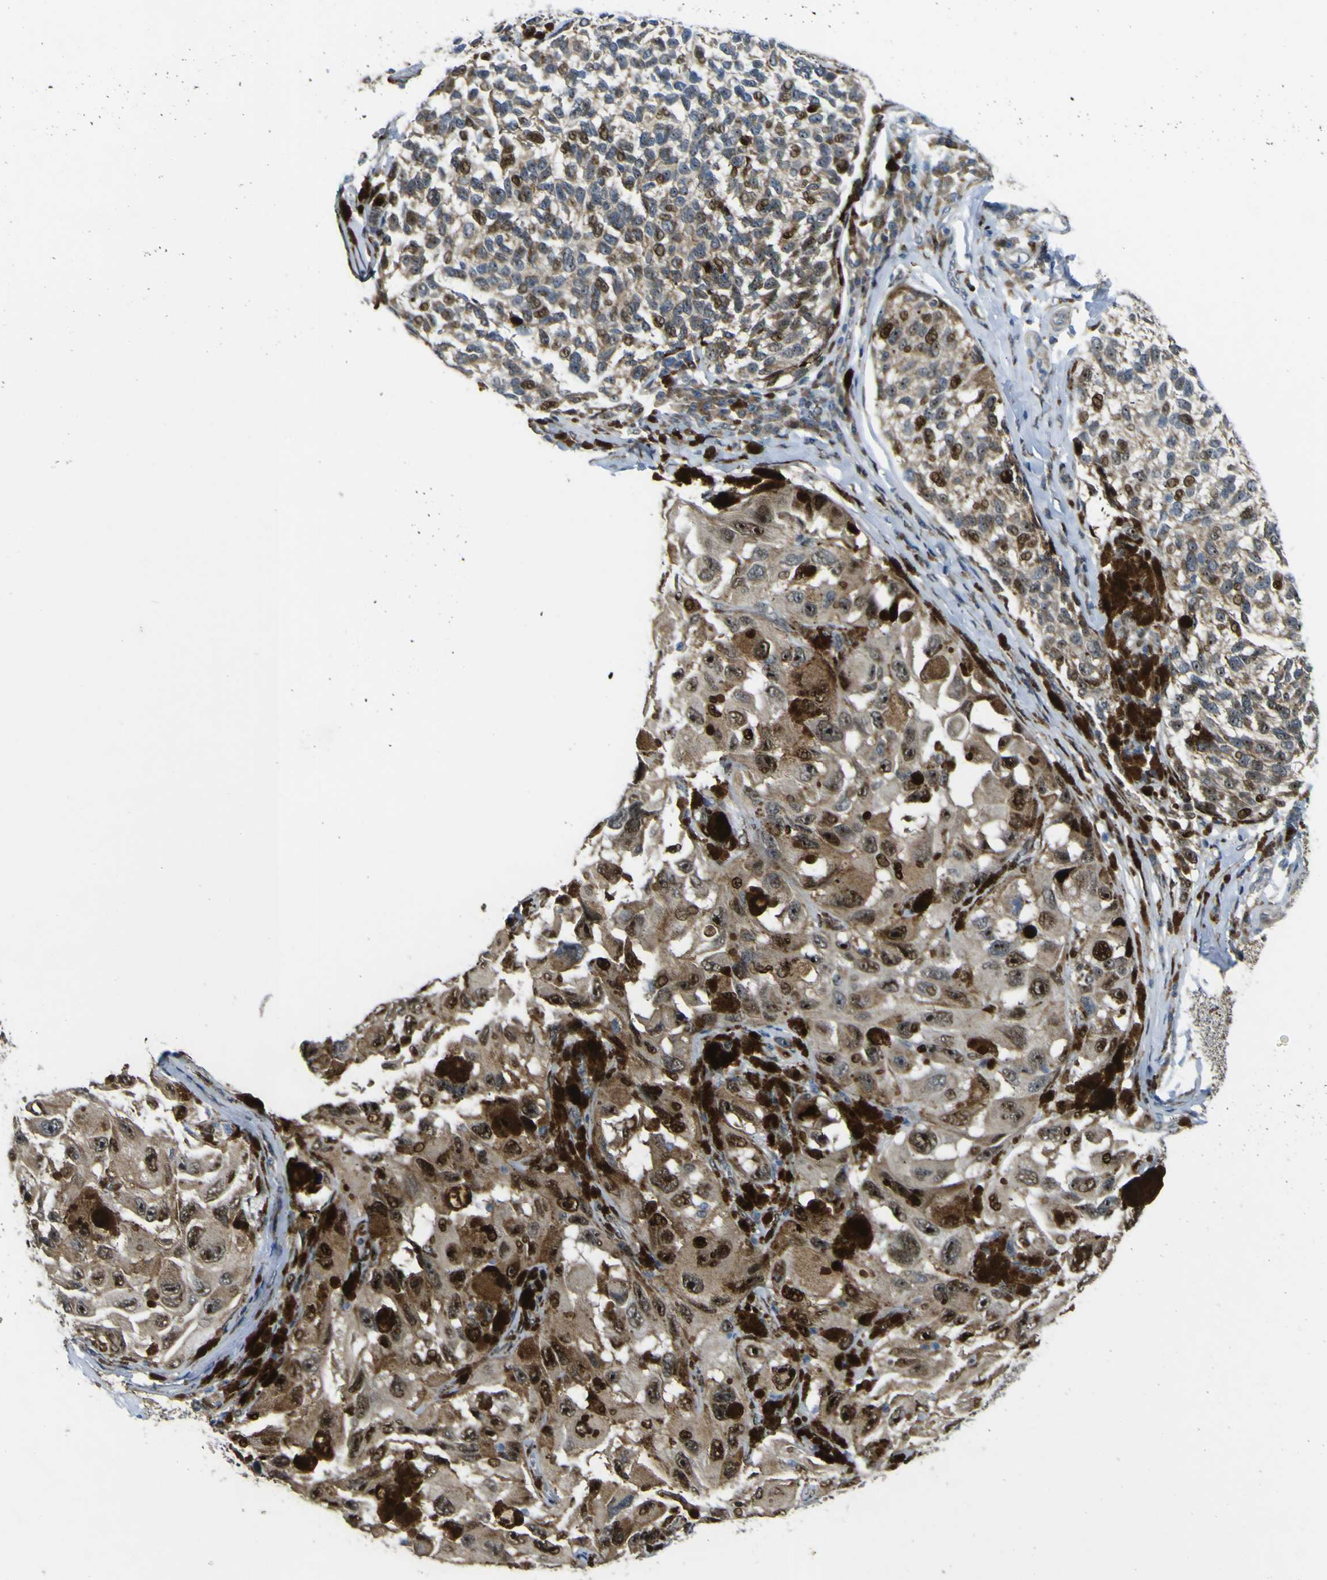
{"staining": {"intensity": "strong", "quantity": "25%-75%", "location": "cytoplasmic/membranous,nuclear"}, "tissue": "melanoma", "cell_type": "Tumor cells", "image_type": "cancer", "snomed": [{"axis": "morphology", "description": "Malignant melanoma, NOS"}, {"axis": "topography", "description": "Skin"}], "caption": "A high-resolution histopathology image shows IHC staining of melanoma, which reveals strong cytoplasmic/membranous and nuclear expression in about 25%-75% of tumor cells.", "gene": "LBHD1", "patient": {"sex": "female", "age": 73}}